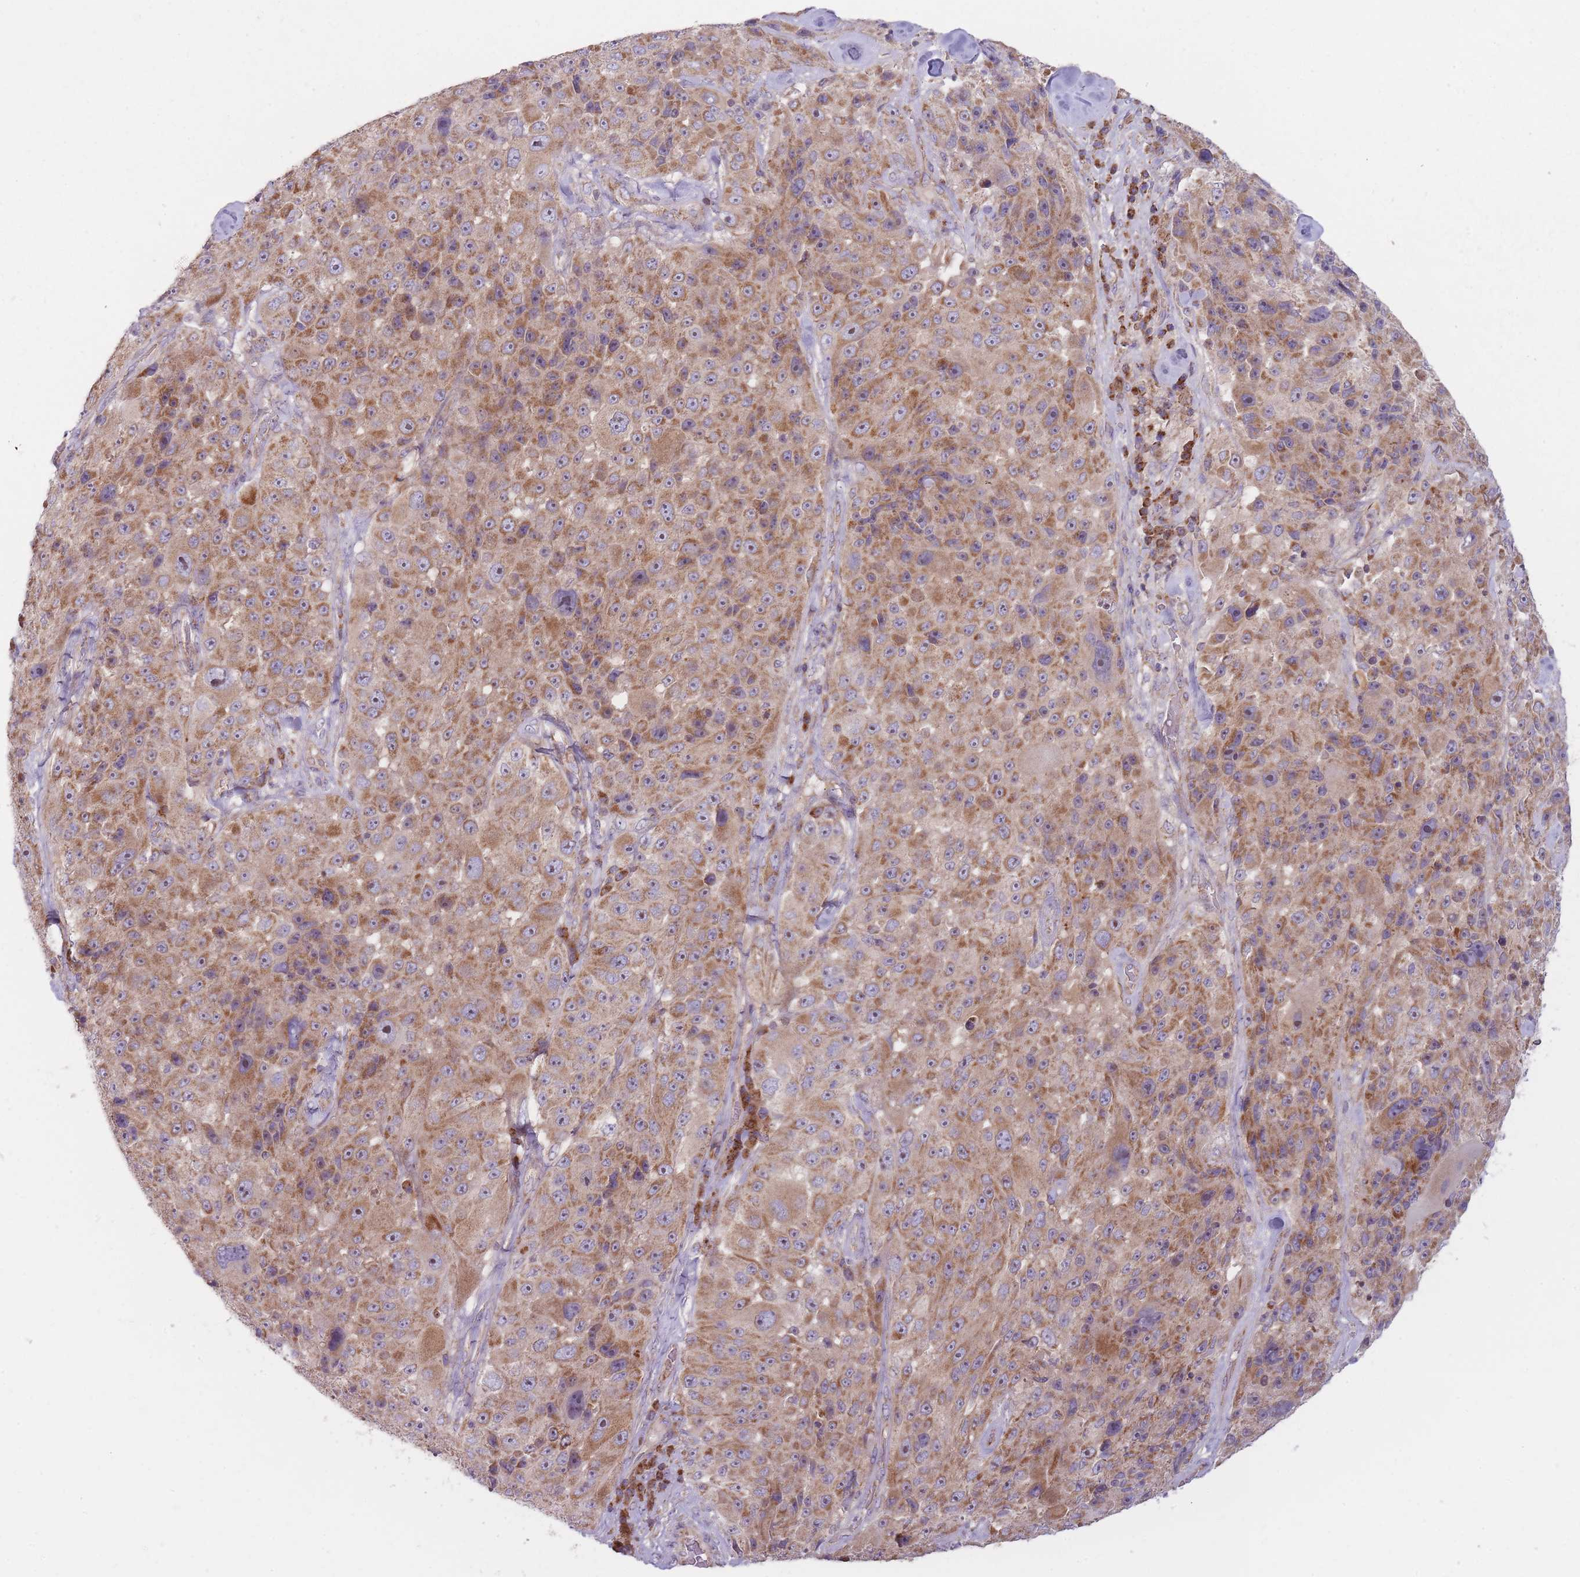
{"staining": {"intensity": "moderate", "quantity": ">75%", "location": "cytoplasmic/membranous,nuclear"}, "tissue": "melanoma", "cell_type": "Tumor cells", "image_type": "cancer", "snomed": [{"axis": "morphology", "description": "Malignant melanoma, Metastatic site"}, {"axis": "topography", "description": "Lymph node"}], "caption": "Protein staining by immunohistochemistry (IHC) reveals moderate cytoplasmic/membranous and nuclear staining in approximately >75% of tumor cells in melanoma.", "gene": "NDUFA9", "patient": {"sex": "male", "age": 62}}